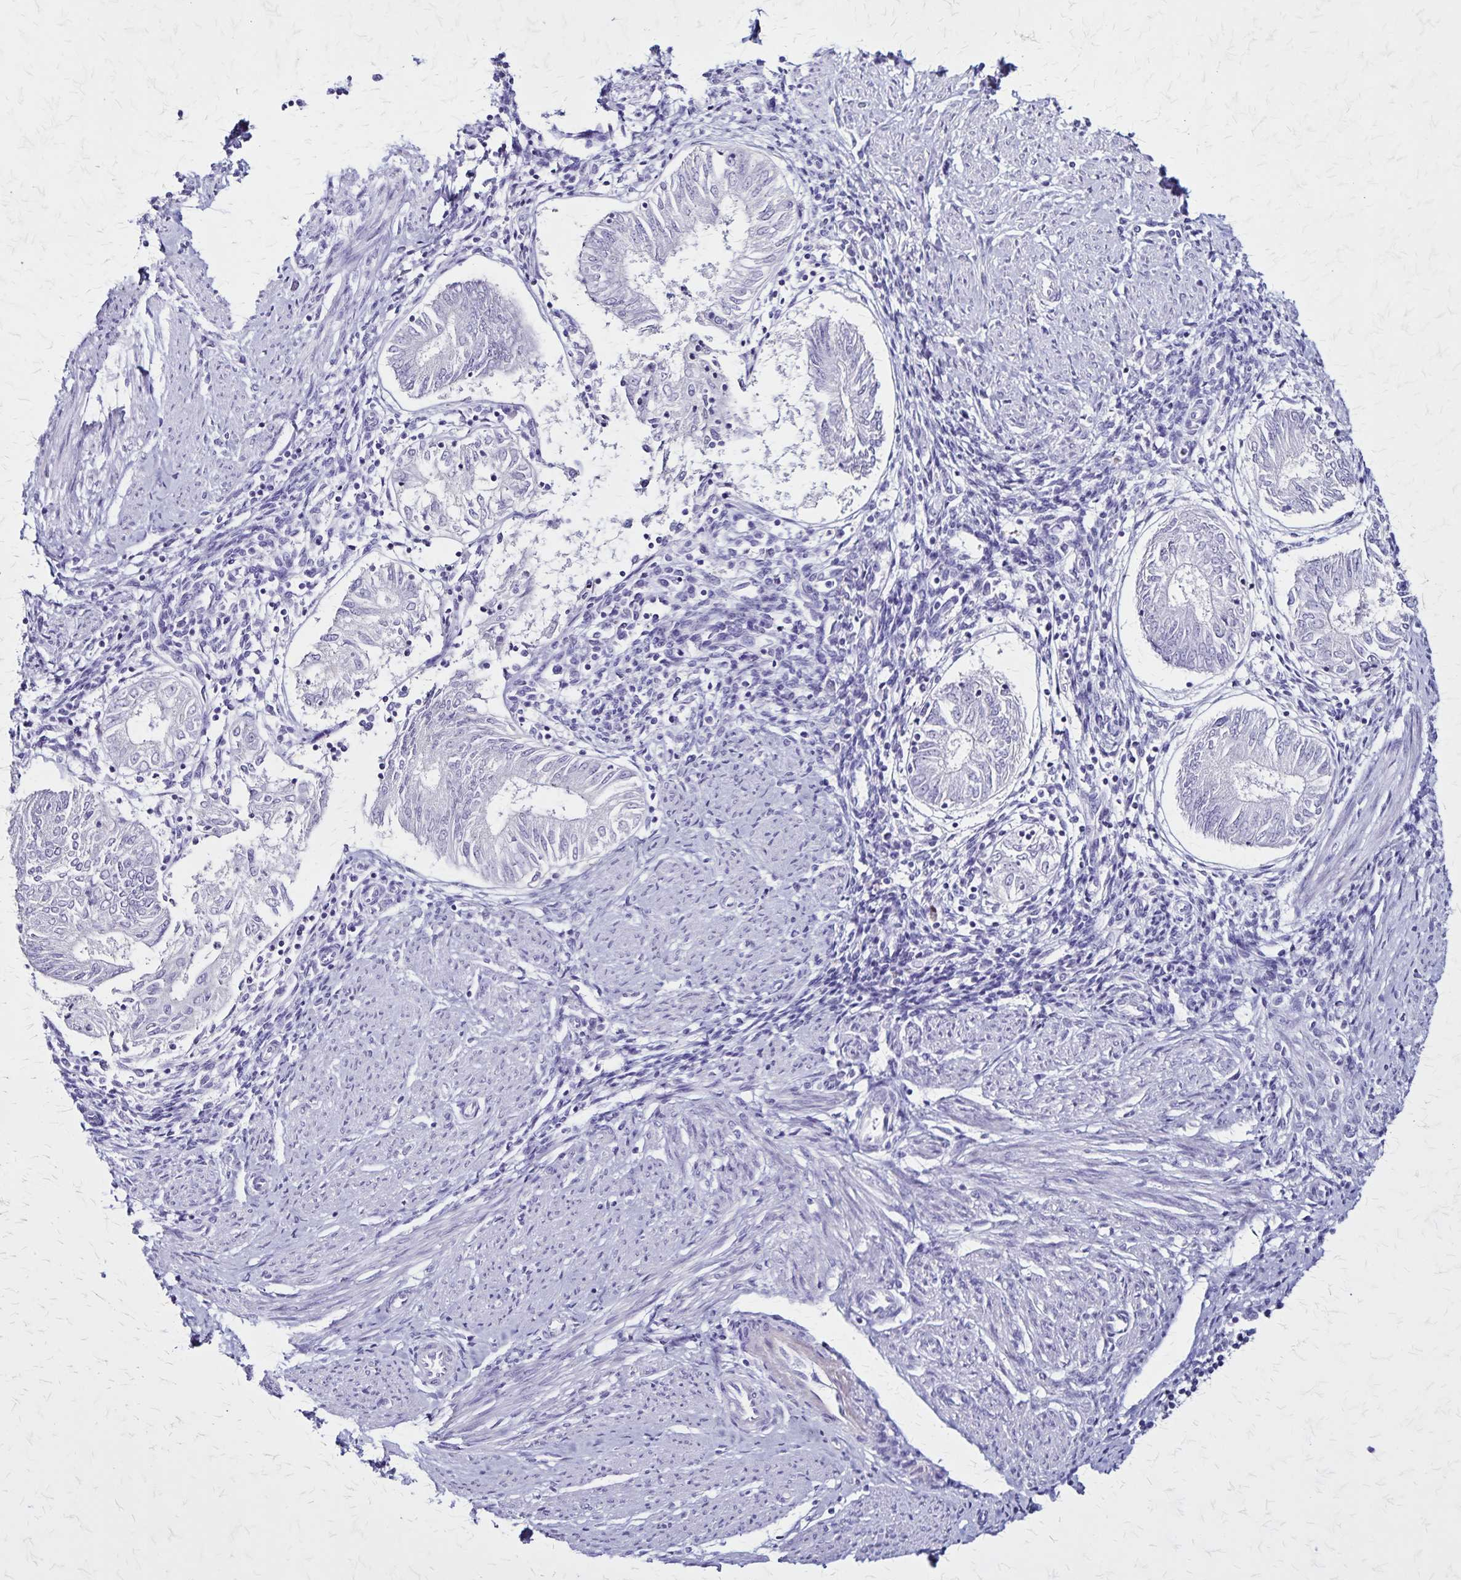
{"staining": {"intensity": "negative", "quantity": "none", "location": "none"}, "tissue": "endometrial cancer", "cell_type": "Tumor cells", "image_type": "cancer", "snomed": [{"axis": "morphology", "description": "Adenocarcinoma, NOS"}, {"axis": "topography", "description": "Endometrium"}], "caption": "This image is of adenocarcinoma (endometrial) stained with immunohistochemistry (IHC) to label a protein in brown with the nuclei are counter-stained blue. There is no expression in tumor cells.", "gene": "PLXNA4", "patient": {"sex": "female", "age": 68}}